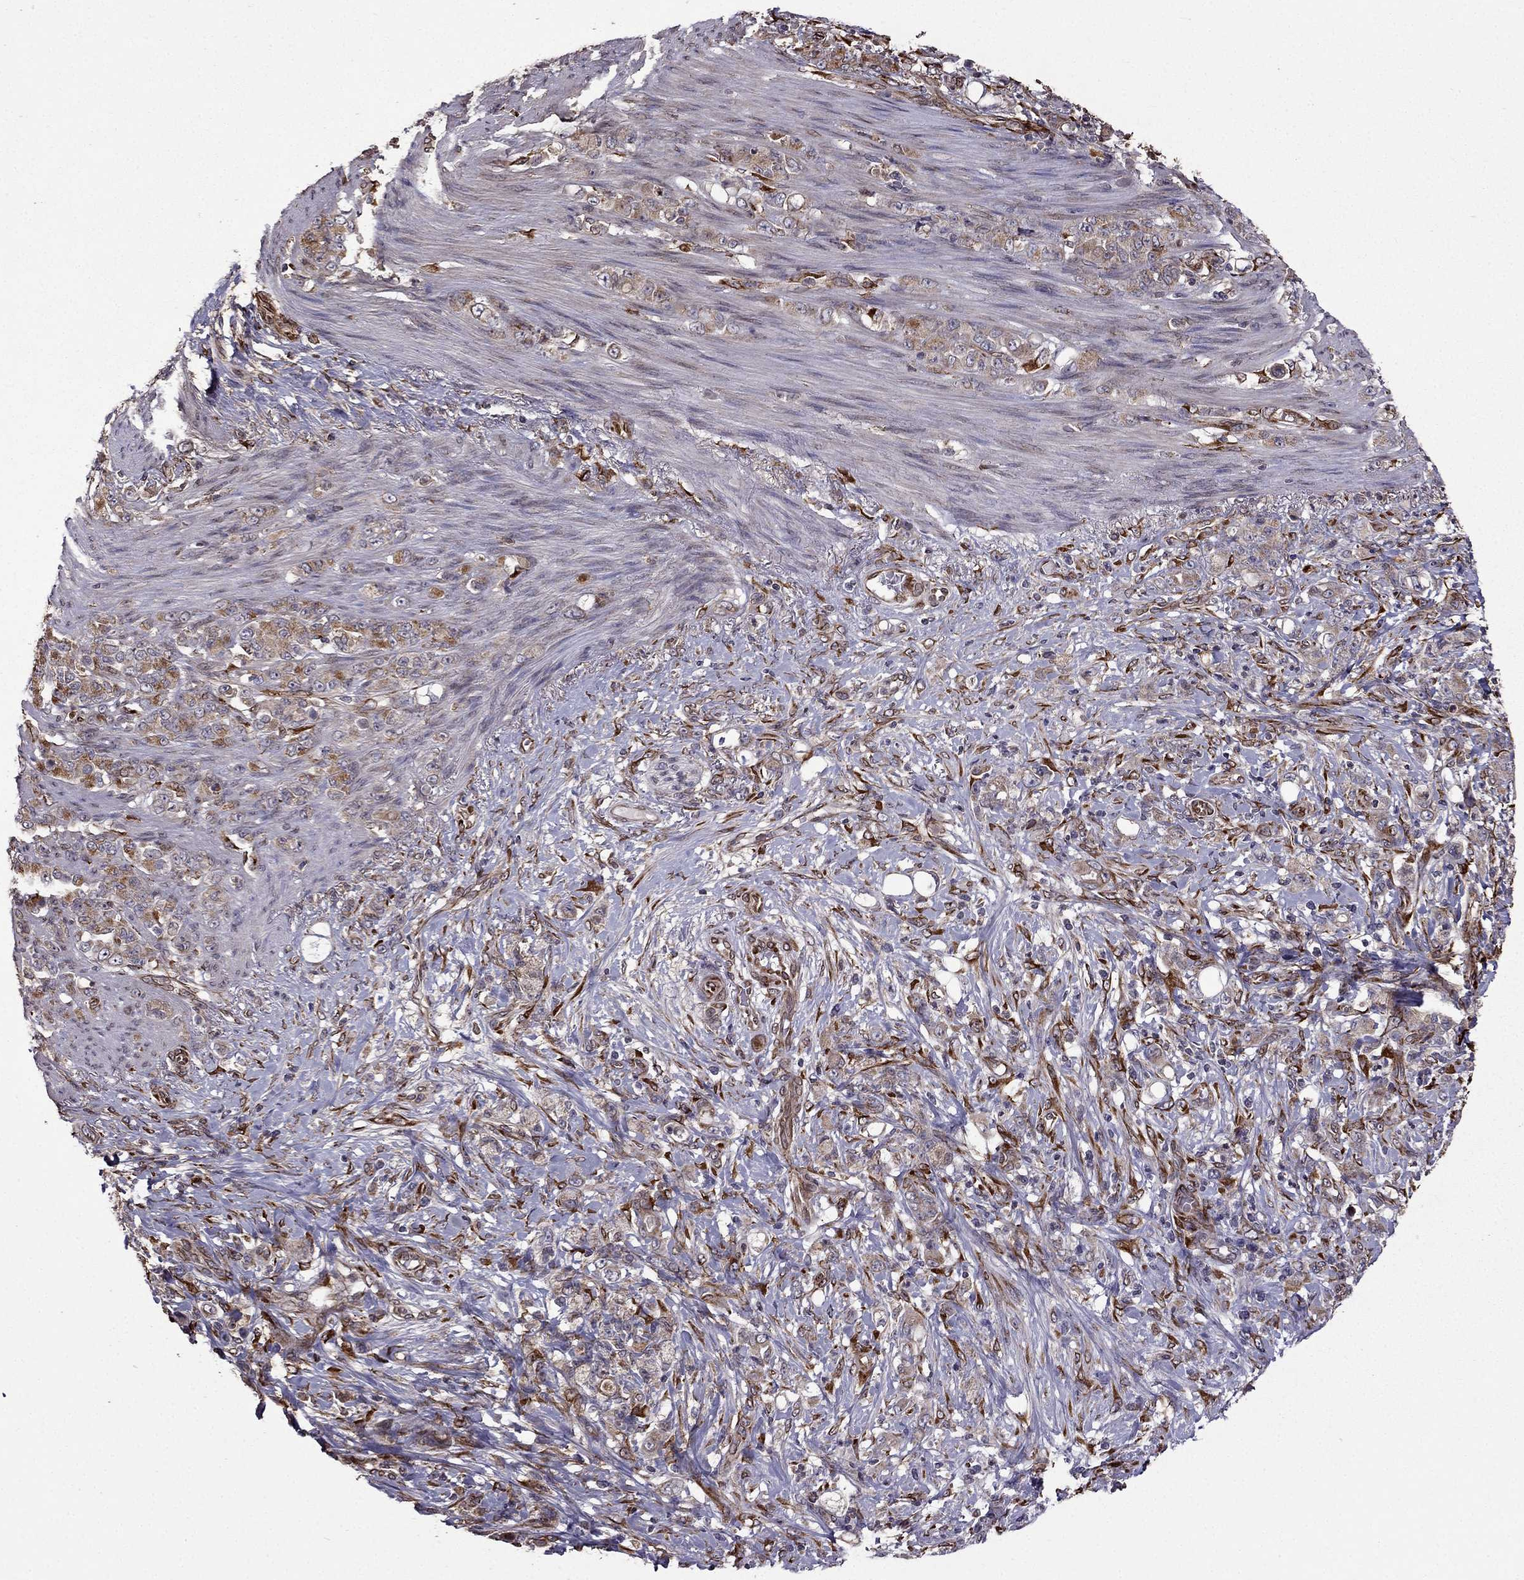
{"staining": {"intensity": "moderate", "quantity": ">75%", "location": "cytoplasmic/membranous"}, "tissue": "stomach cancer", "cell_type": "Tumor cells", "image_type": "cancer", "snomed": [{"axis": "morphology", "description": "Adenocarcinoma, NOS"}, {"axis": "topography", "description": "Stomach"}], "caption": "A high-resolution micrograph shows immunohistochemistry (IHC) staining of adenocarcinoma (stomach), which demonstrates moderate cytoplasmic/membranous expression in about >75% of tumor cells.", "gene": "IKBIP", "patient": {"sex": "female", "age": 79}}